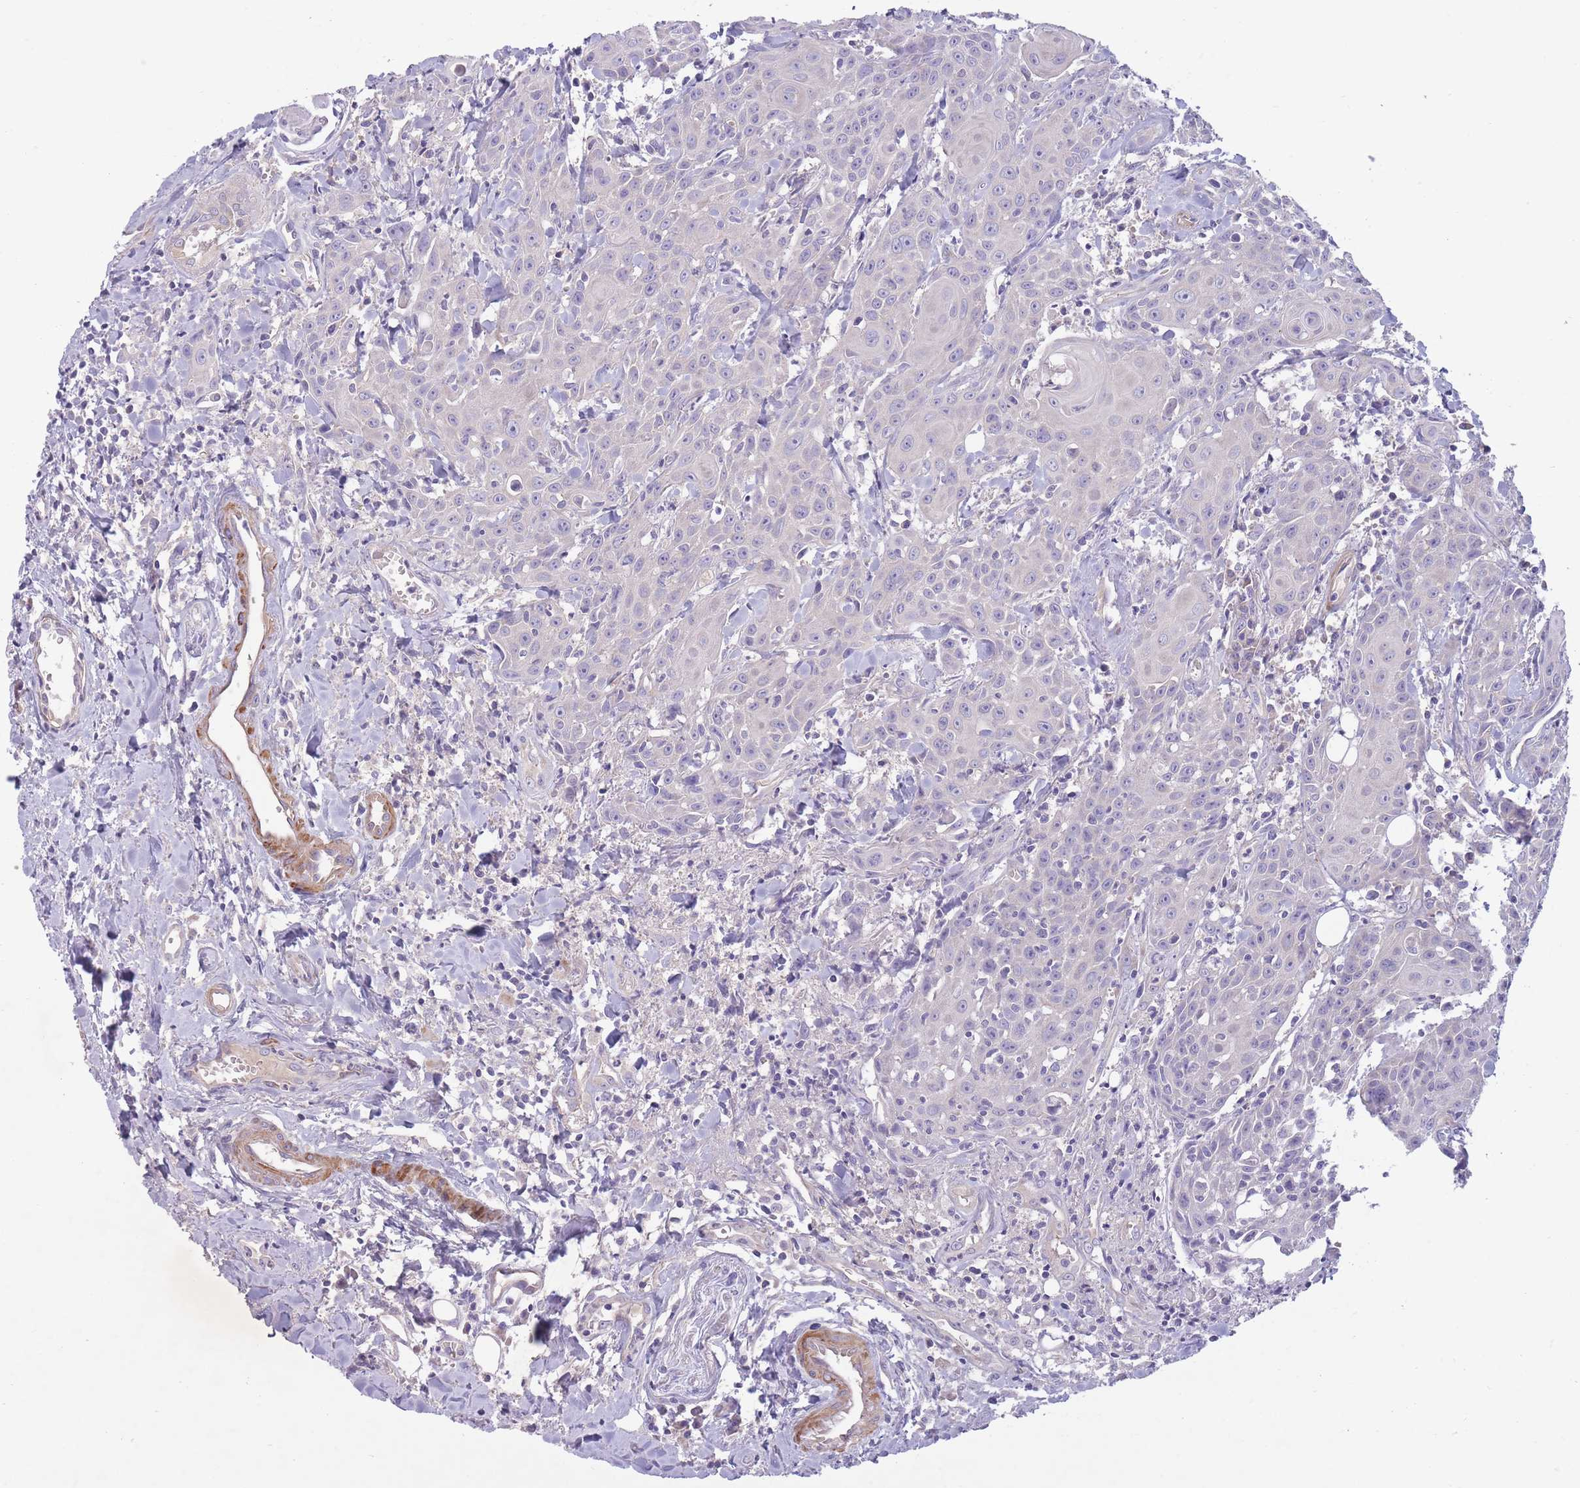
{"staining": {"intensity": "negative", "quantity": "none", "location": "none"}, "tissue": "head and neck cancer", "cell_type": "Tumor cells", "image_type": "cancer", "snomed": [{"axis": "morphology", "description": "Squamous cell carcinoma, NOS"}, {"axis": "topography", "description": "Oral tissue"}, {"axis": "topography", "description": "Head-Neck"}], "caption": "Human squamous cell carcinoma (head and neck) stained for a protein using immunohistochemistry (IHC) reveals no staining in tumor cells.", "gene": "PNPLA5", "patient": {"sex": "female", "age": 82}}